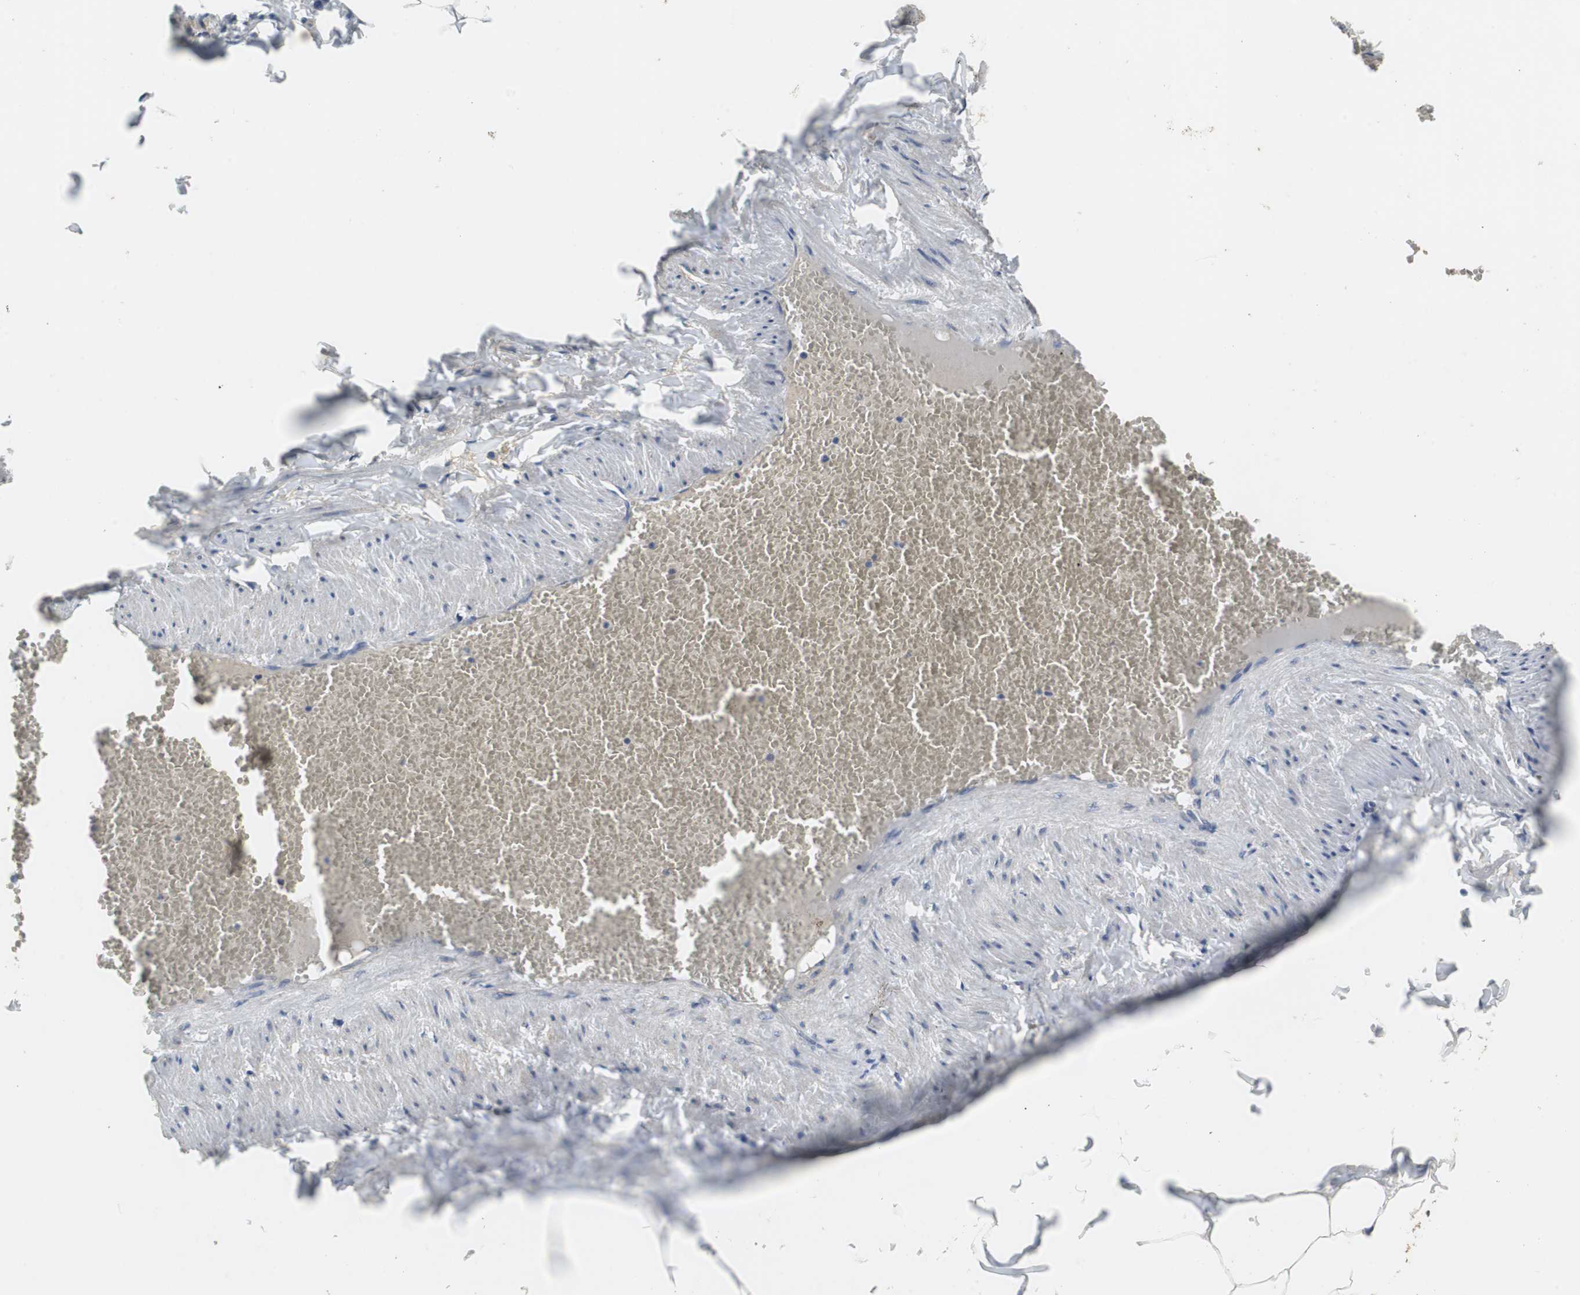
{"staining": {"intensity": "negative", "quantity": "none", "location": "none"}, "tissue": "adipose tissue", "cell_type": "Adipocytes", "image_type": "normal", "snomed": [{"axis": "morphology", "description": "Normal tissue, NOS"}, {"axis": "topography", "description": "Vascular tissue"}], "caption": "Adipocytes are negative for brown protein staining in normal adipose tissue. The staining is performed using DAB brown chromogen with nuclei counter-stained in using hematoxylin.", "gene": "VBP1", "patient": {"sex": "male", "age": 41}}